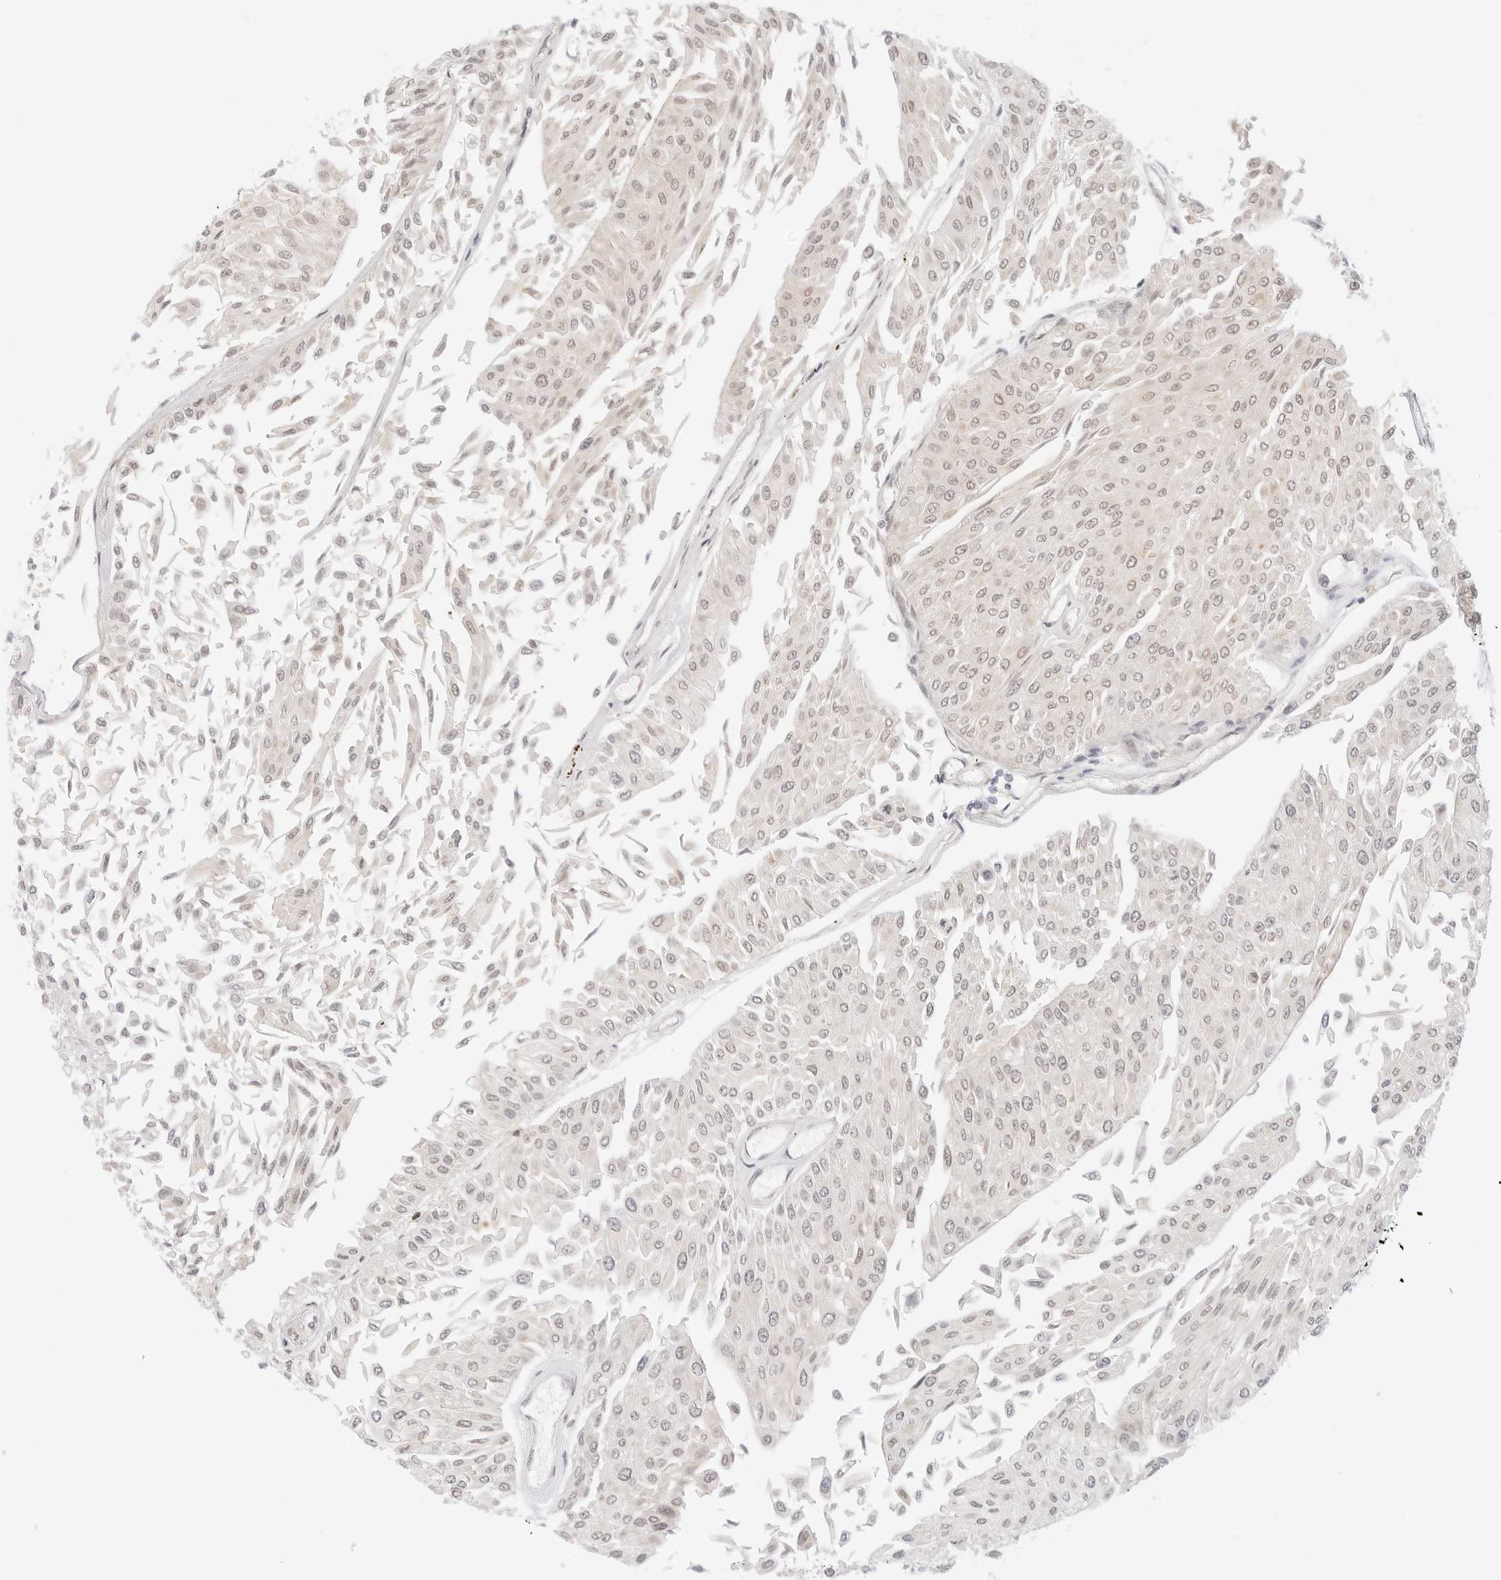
{"staining": {"intensity": "weak", "quantity": "25%-75%", "location": "nuclear"}, "tissue": "urothelial cancer", "cell_type": "Tumor cells", "image_type": "cancer", "snomed": [{"axis": "morphology", "description": "Urothelial carcinoma, Low grade"}, {"axis": "topography", "description": "Urinary bladder"}], "caption": "High-power microscopy captured an immunohistochemistry photomicrograph of low-grade urothelial carcinoma, revealing weak nuclear expression in approximately 25%-75% of tumor cells.", "gene": "ERO1B", "patient": {"sex": "male", "age": 67}}